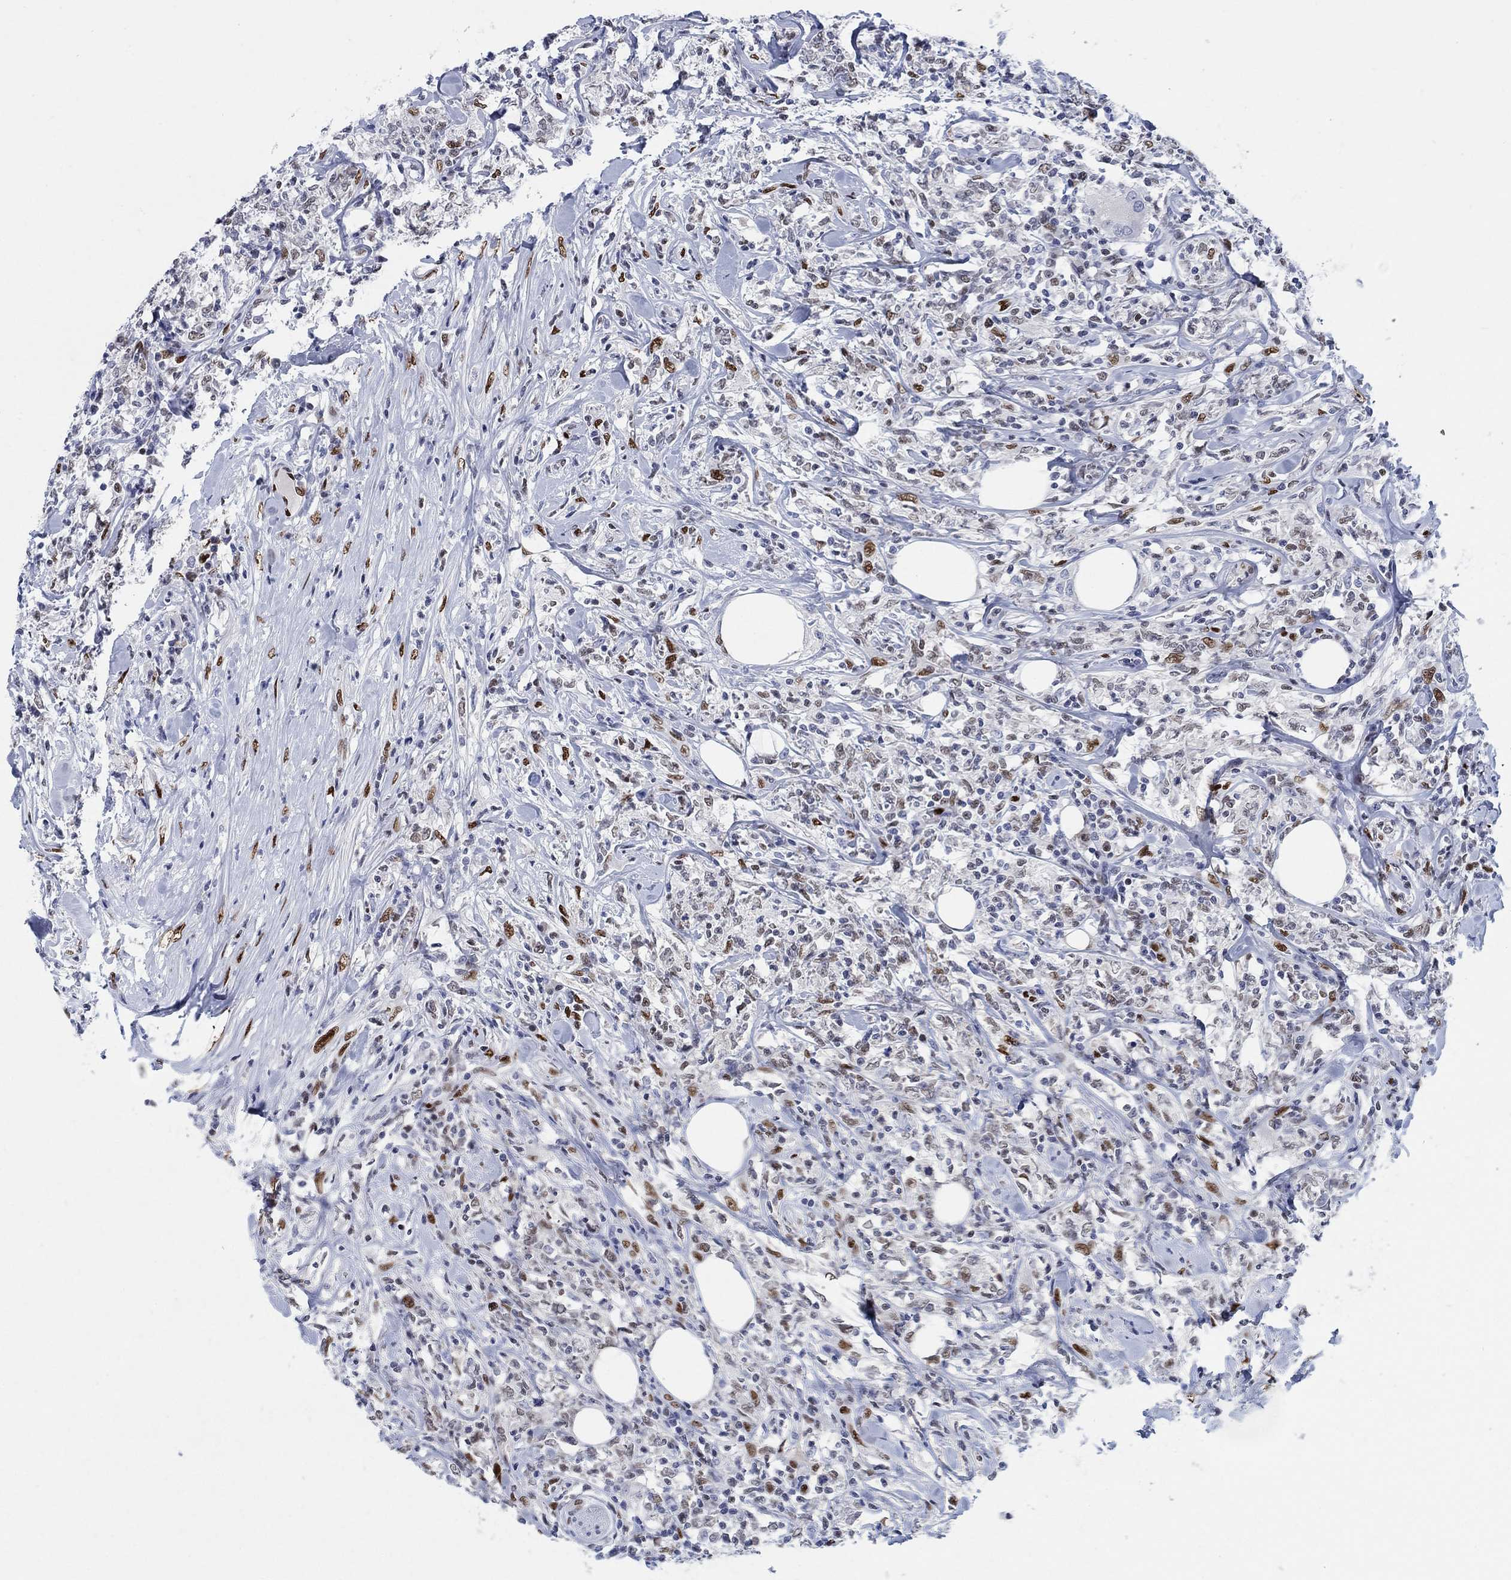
{"staining": {"intensity": "moderate", "quantity": "<25%", "location": "nuclear"}, "tissue": "lymphoma", "cell_type": "Tumor cells", "image_type": "cancer", "snomed": [{"axis": "morphology", "description": "Malignant lymphoma, non-Hodgkin's type, High grade"}, {"axis": "topography", "description": "Lymph node"}], "caption": "Tumor cells exhibit low levels of moderate nuclear expression in about <25% of cells in lymphoma.", "gene": "ZEB1", "patient": {"sex": "female", "age": 84}}